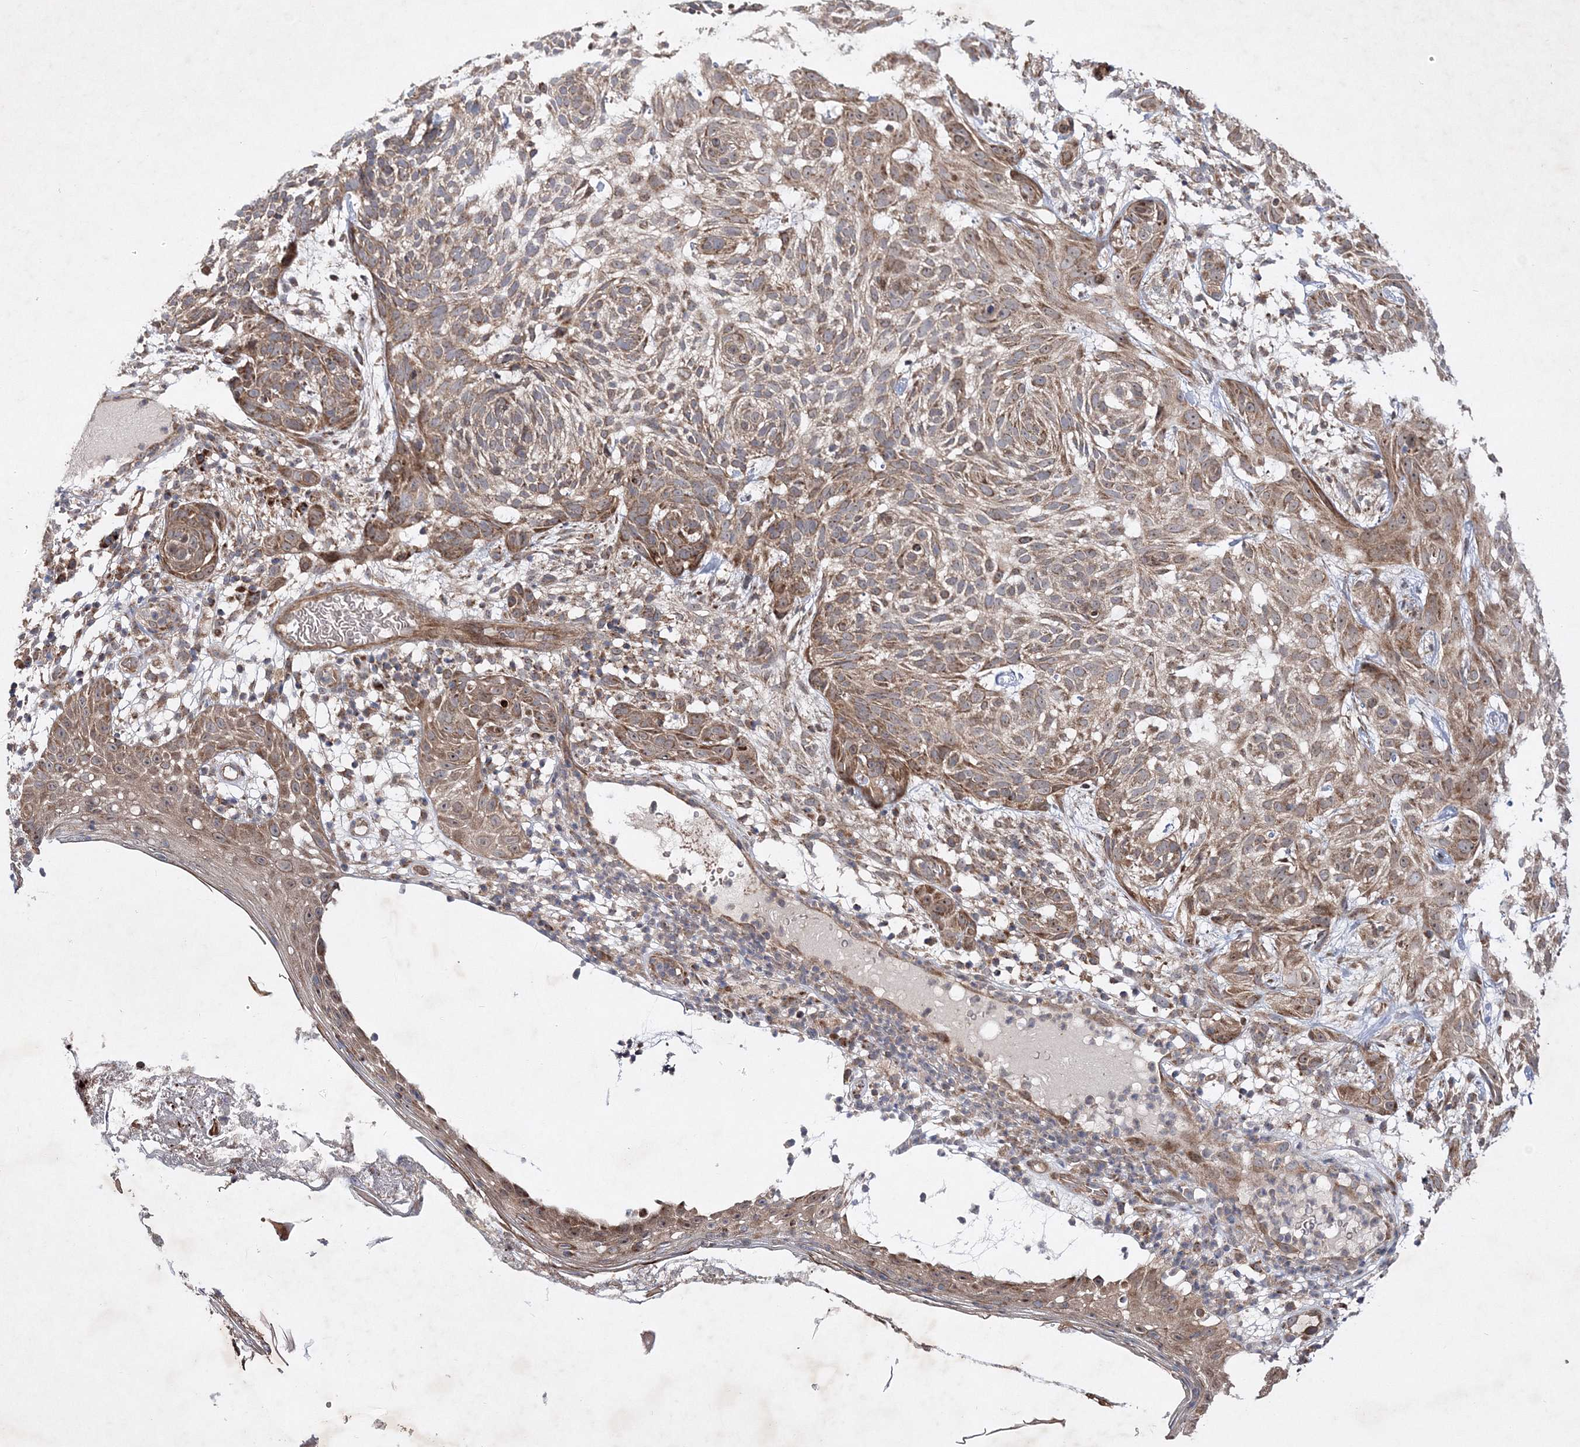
{"staining": {"intensity": "moderate", "quantity": ">75%", "location": "cytoplasmic/membranous"}, "tissue": "skin cancer", "cell_type": "Tumor cells", "image_type": "cancer", "snomed": [{"axis": "morphology", "description": "Basal cell carcinoma"}, {"axis": "topography", "description": "Skin"}], "caption": "Protein expression analysis of skin cancer displays moderate cytoplasmic/membranous staining in about >75% of tumor cells.", "gene": "SCRN3", "patient": {"sex": "male", "age": 85}}